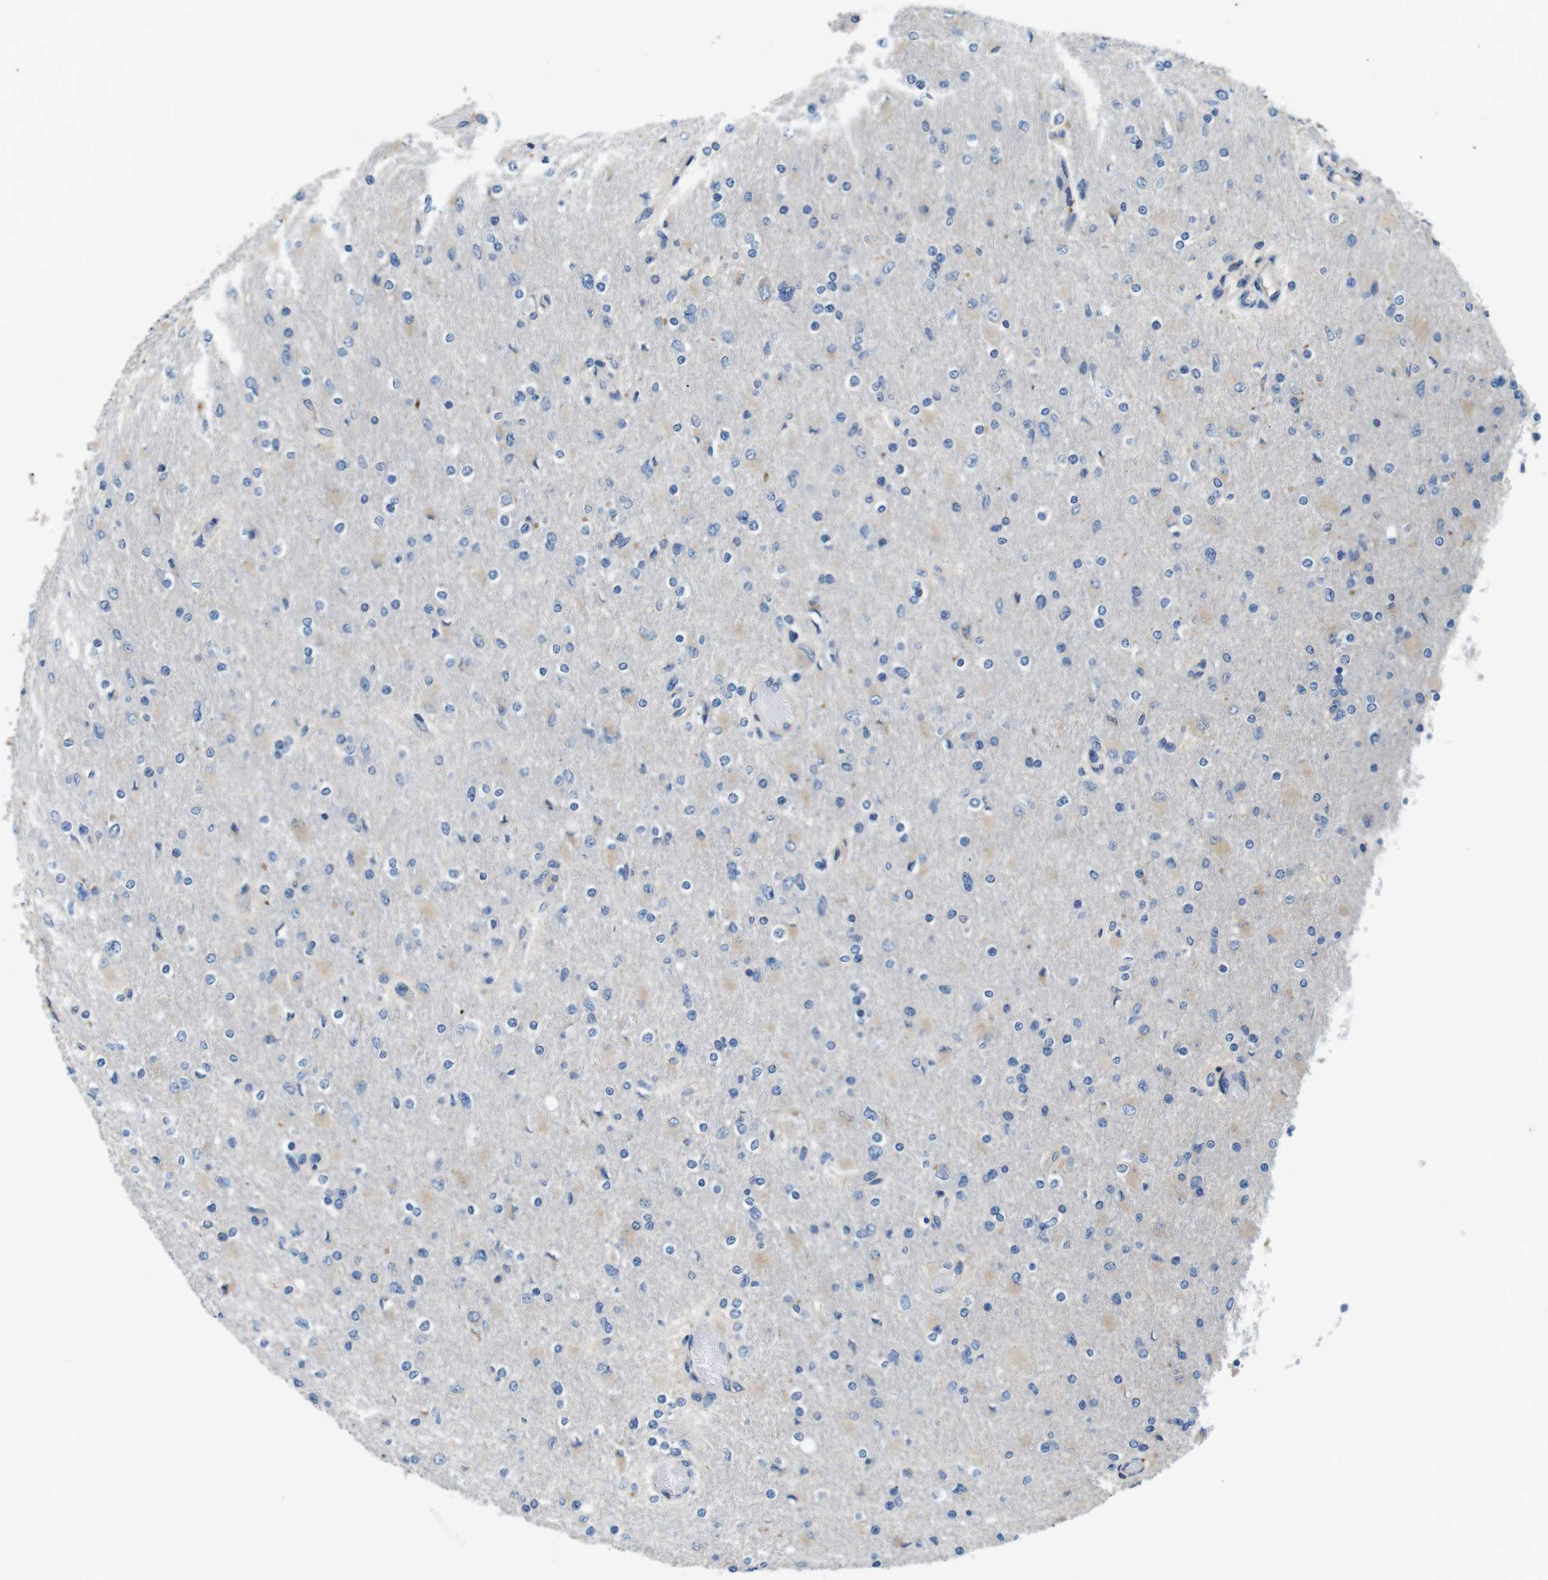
{"staining": {"intensity": "weak", "quantity": "<25%", "location": "cytoplasmic/membranous"}, "tissue": "glioma", "cell_type": "Tumor cells", "image_type": "cancer", "snomed": [{"axis": "morphology", "description": "Glioma, malignant, High grade"}, {"axis": "topography", "description": "Cerebral cortex"}], "caption": "Photomicrograph shows no protein positivity in tumor cells of high-grade glioma (malignant) tissue. (Immunohistochemistry (ihc), brightfield microscopy, high magnification).", "gene": "DENND4C", "patient": {"sex": "female", "age": 36}}